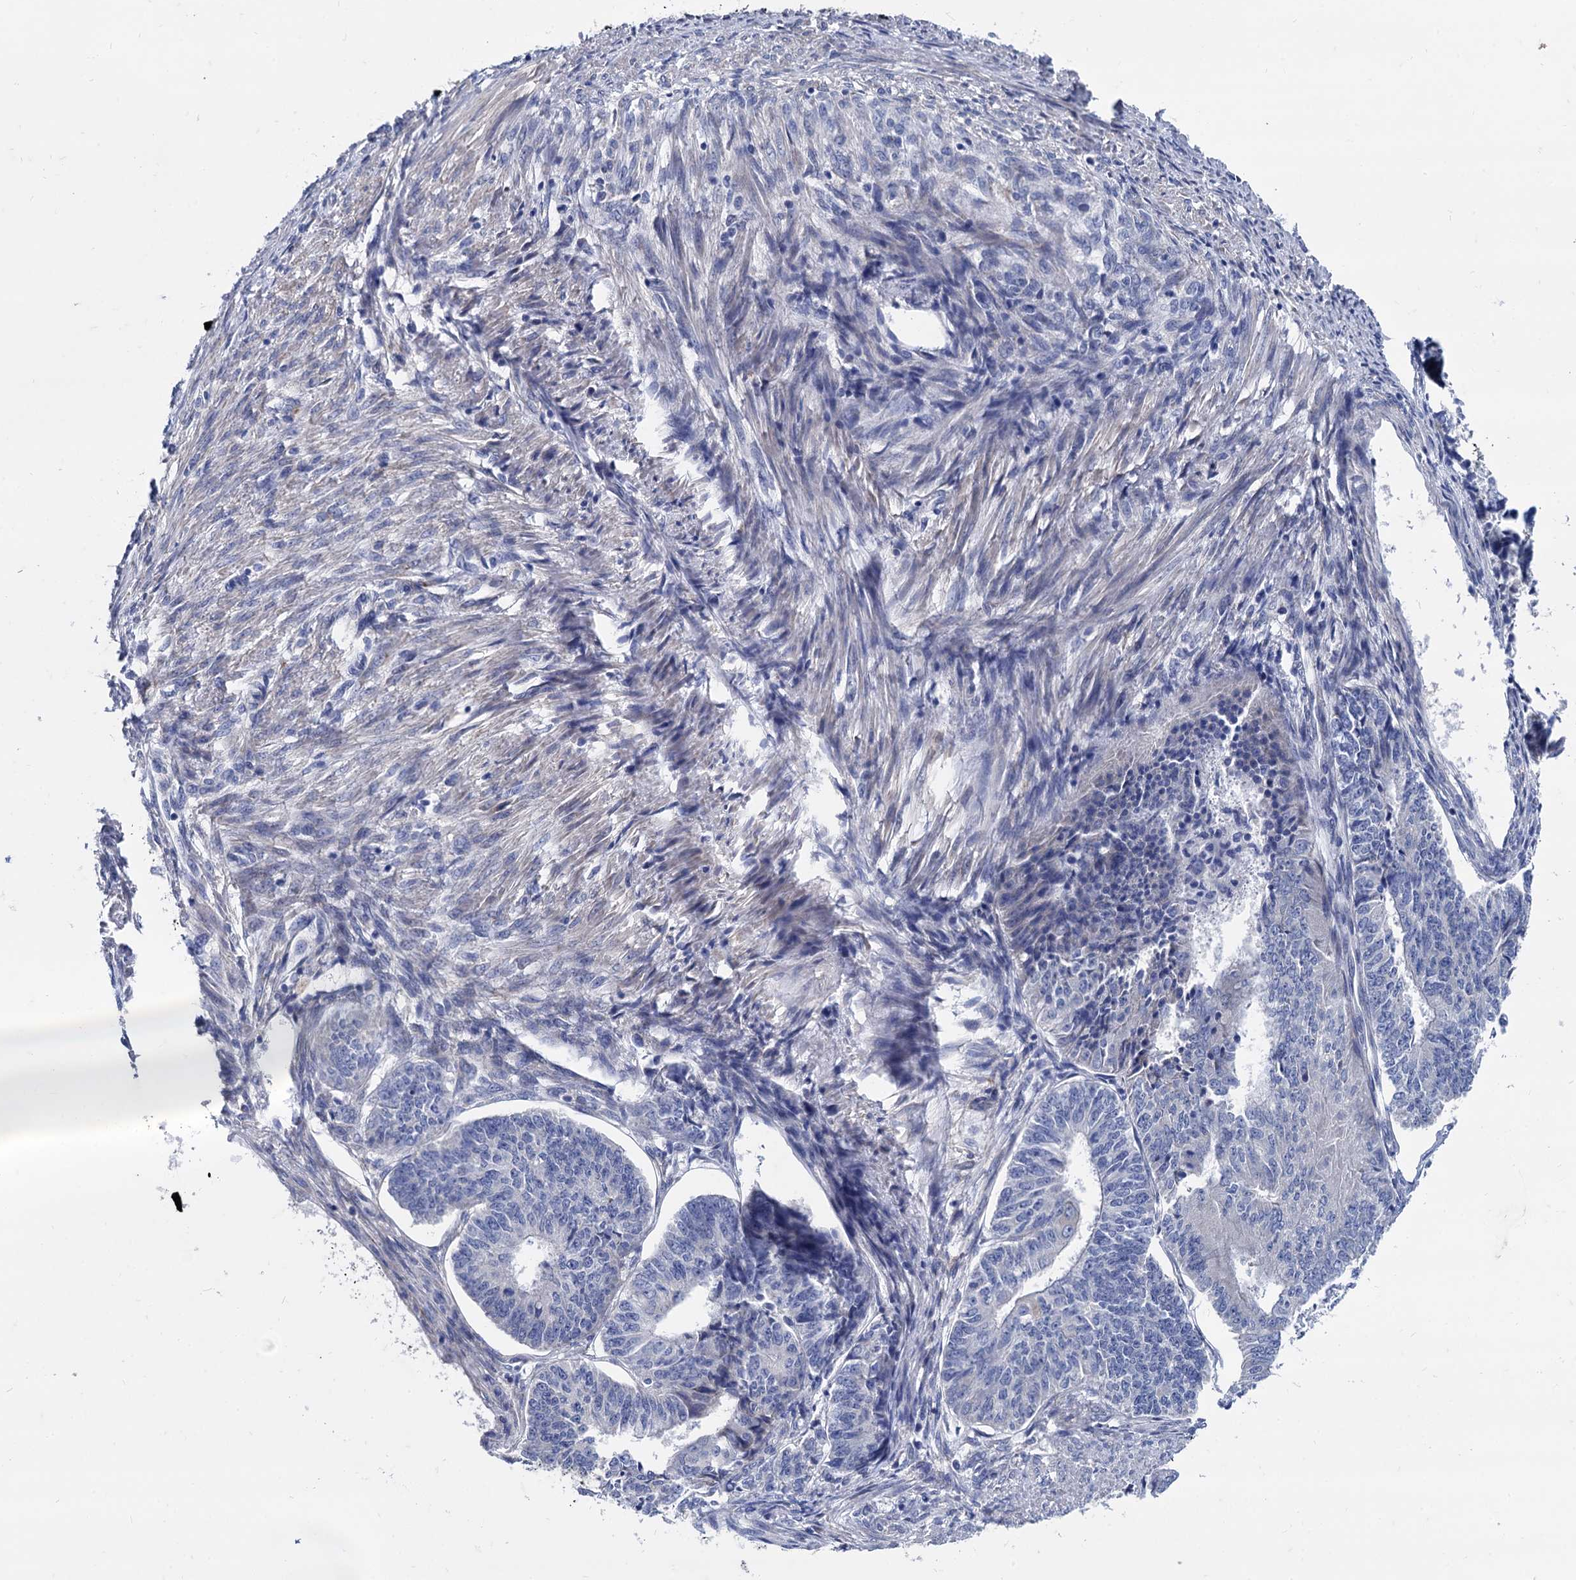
{"staining": {"intensity": "negative", "quantity": "none", "location": "none"}, "tissue": "endometrial cancer", "cell_type": "Tumor cells", "image_type": "cancer", "snomed": [{"axis": "morphology", "description": "Adenocarcinoma, NOS"}, {"axis": "topography", "description": "Endometrium"}], "caption": "This is a image of IHC staining of adenocarcinoma (endometrial), which shows no staining in tumor cells.", "gene": "FOXR2", "patient": {"sex": "female", "age": 32}}